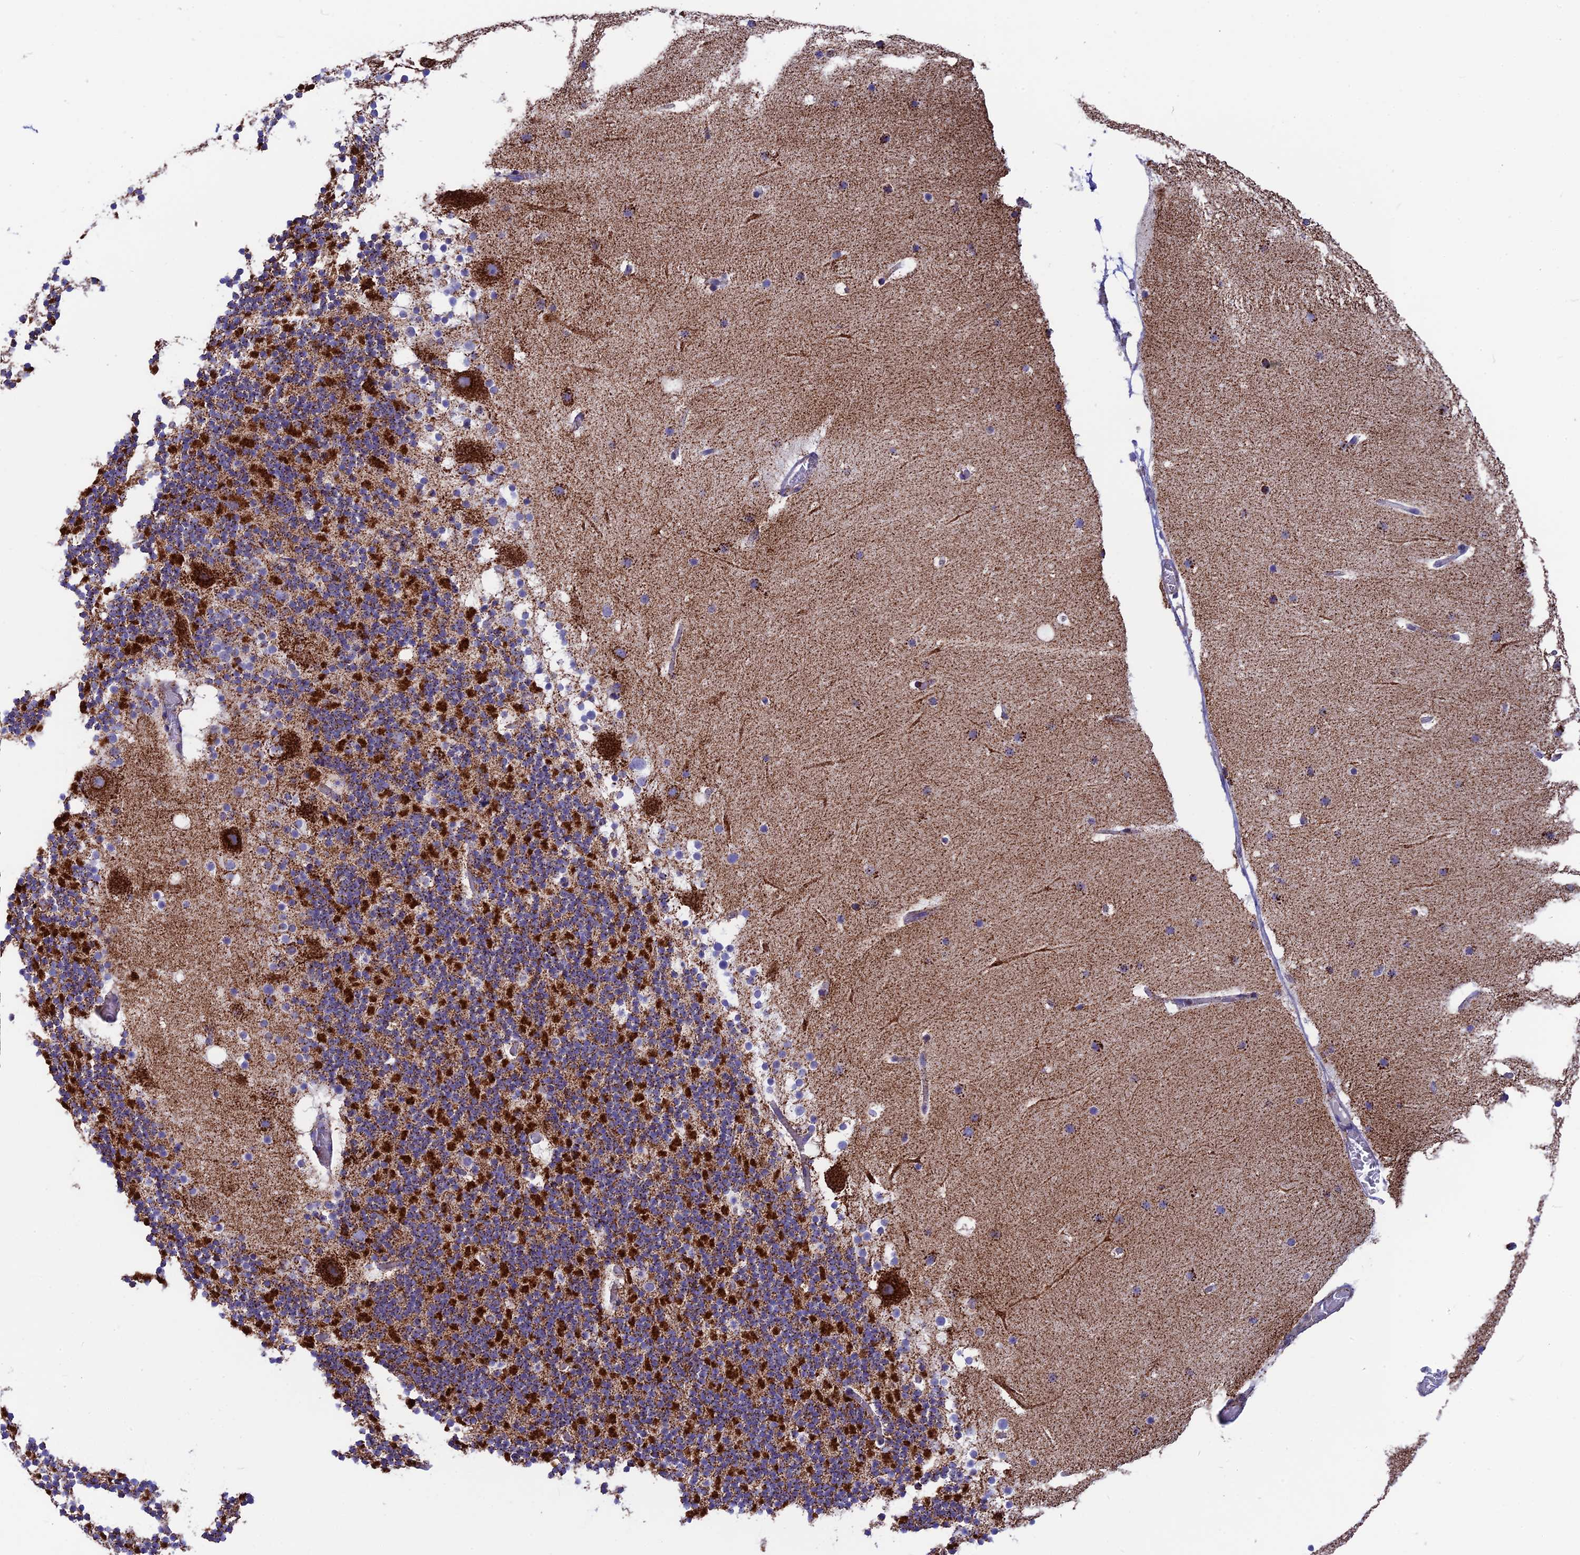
{"staining": {"intensity": "strong", "quantity": "25%-75%", "location": "cytoplasmic/membranous"}, "tissue": "cerebellum", "cell_type": "Cells in granular layer", "image_type": "normal", "snomed": [{"axis": "morphology", "description": "Normal tissue, NOS"}, {"axis": "topography", "description": "Cerebellum"}], "caption": "Strong cytoplasmic/membranous staining is seen in about 25%-75% of cells in granular layer in benign cerebellum.", "gene": "CS", "patient": {"sex": "male", "age": 57}}